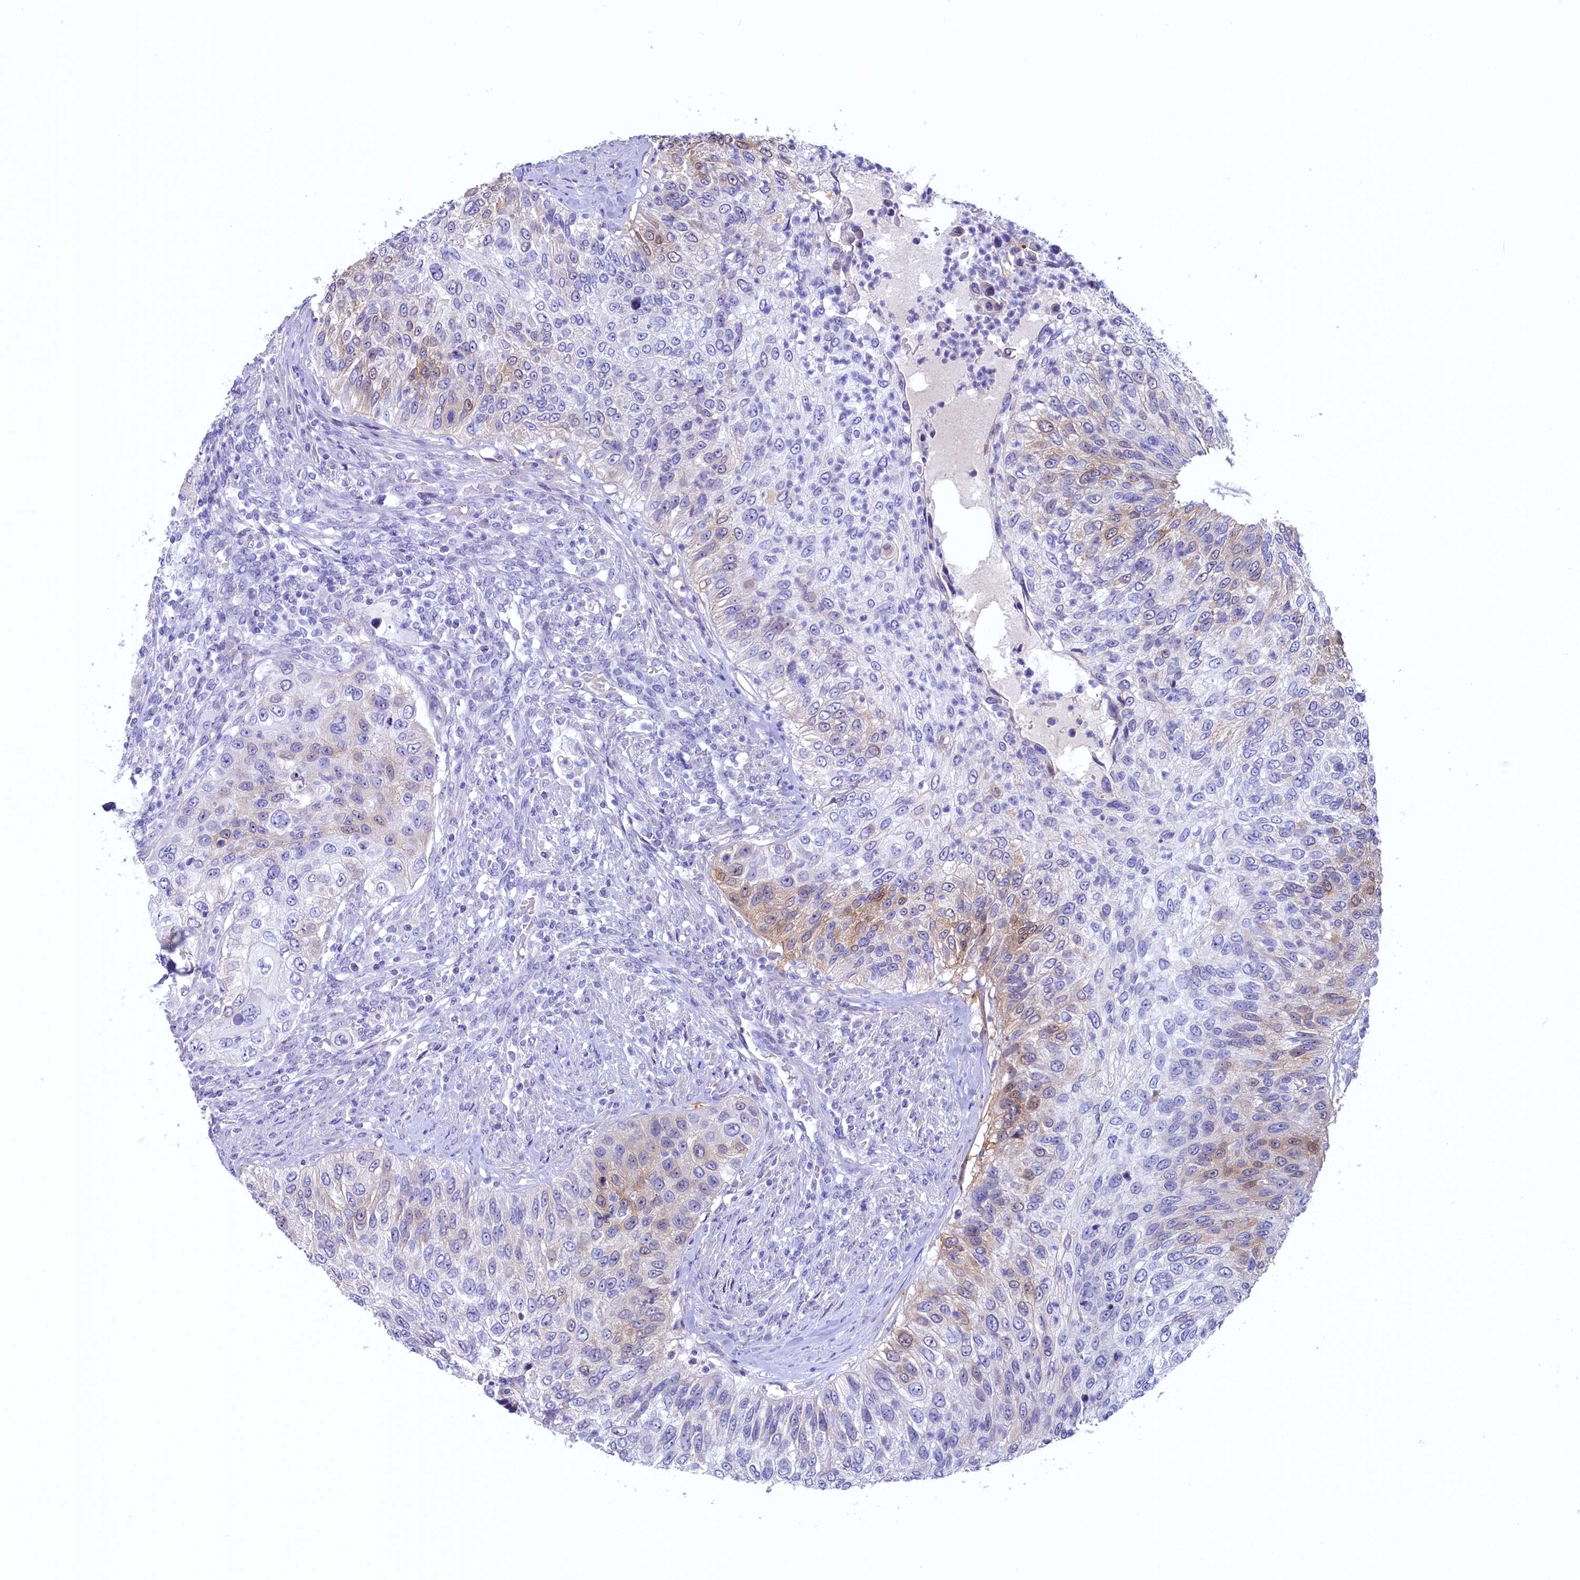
{"staining": {"intensity": "weak", "quantity": "<25%", "location": "cytoplasmic/membranous,nuclear"}, "tissue": "urothelial cancer", "cell_type": "Tumor cells", "image_type": "cancer", "snomed": [{"axis": "morphology", "description": "Urothelial carcinoma, High grade"}, {"axis": "topography", "description": "Urinary bladder"}], "caption": "Tumor cells show no significant protein positivity in urothelial cancer.", "gene": "ZSWIM4", "patient": {"sex": "female", "age": 60}}